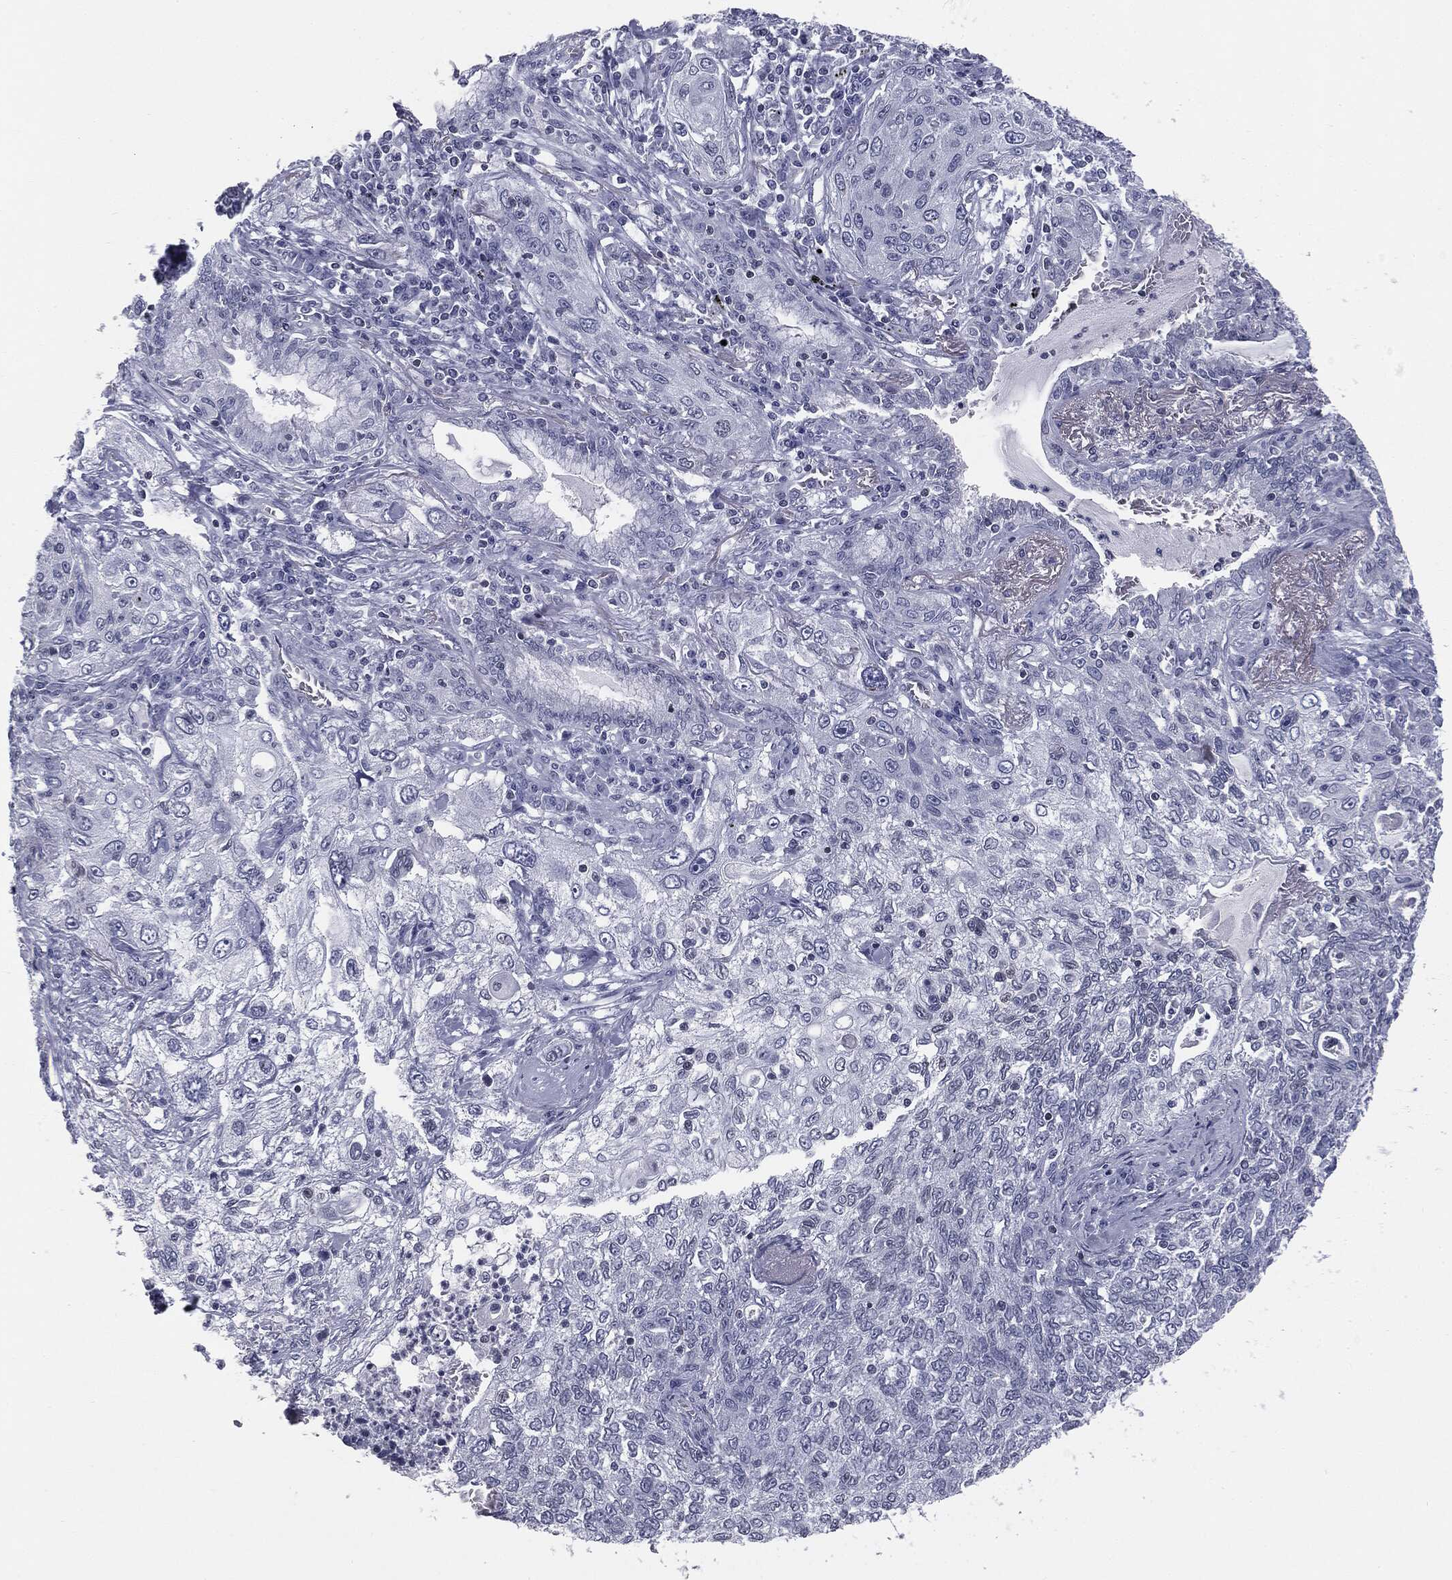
{"staining": {"intensity": "negative", "quantity": "none", "location": "none"}, "tissue": "lung cancer", "cell_type": "Tumor cells", "image_type": "cancer", "snomed": [{"axis": "morphology", "description": "Squamous cell carcinoma, NOS"}, {"axis": "topography", "description": "Lung"}], "caption": "Immunohistochemistry photomicrograph of neoplastic tissue: human lung cancer (squamous cell carcinoma) stained with DAB demonstrates no significant protein expression in tumor cells.", "gene": "ALDOB", "patient": {"sex": "female", "age": 69}}